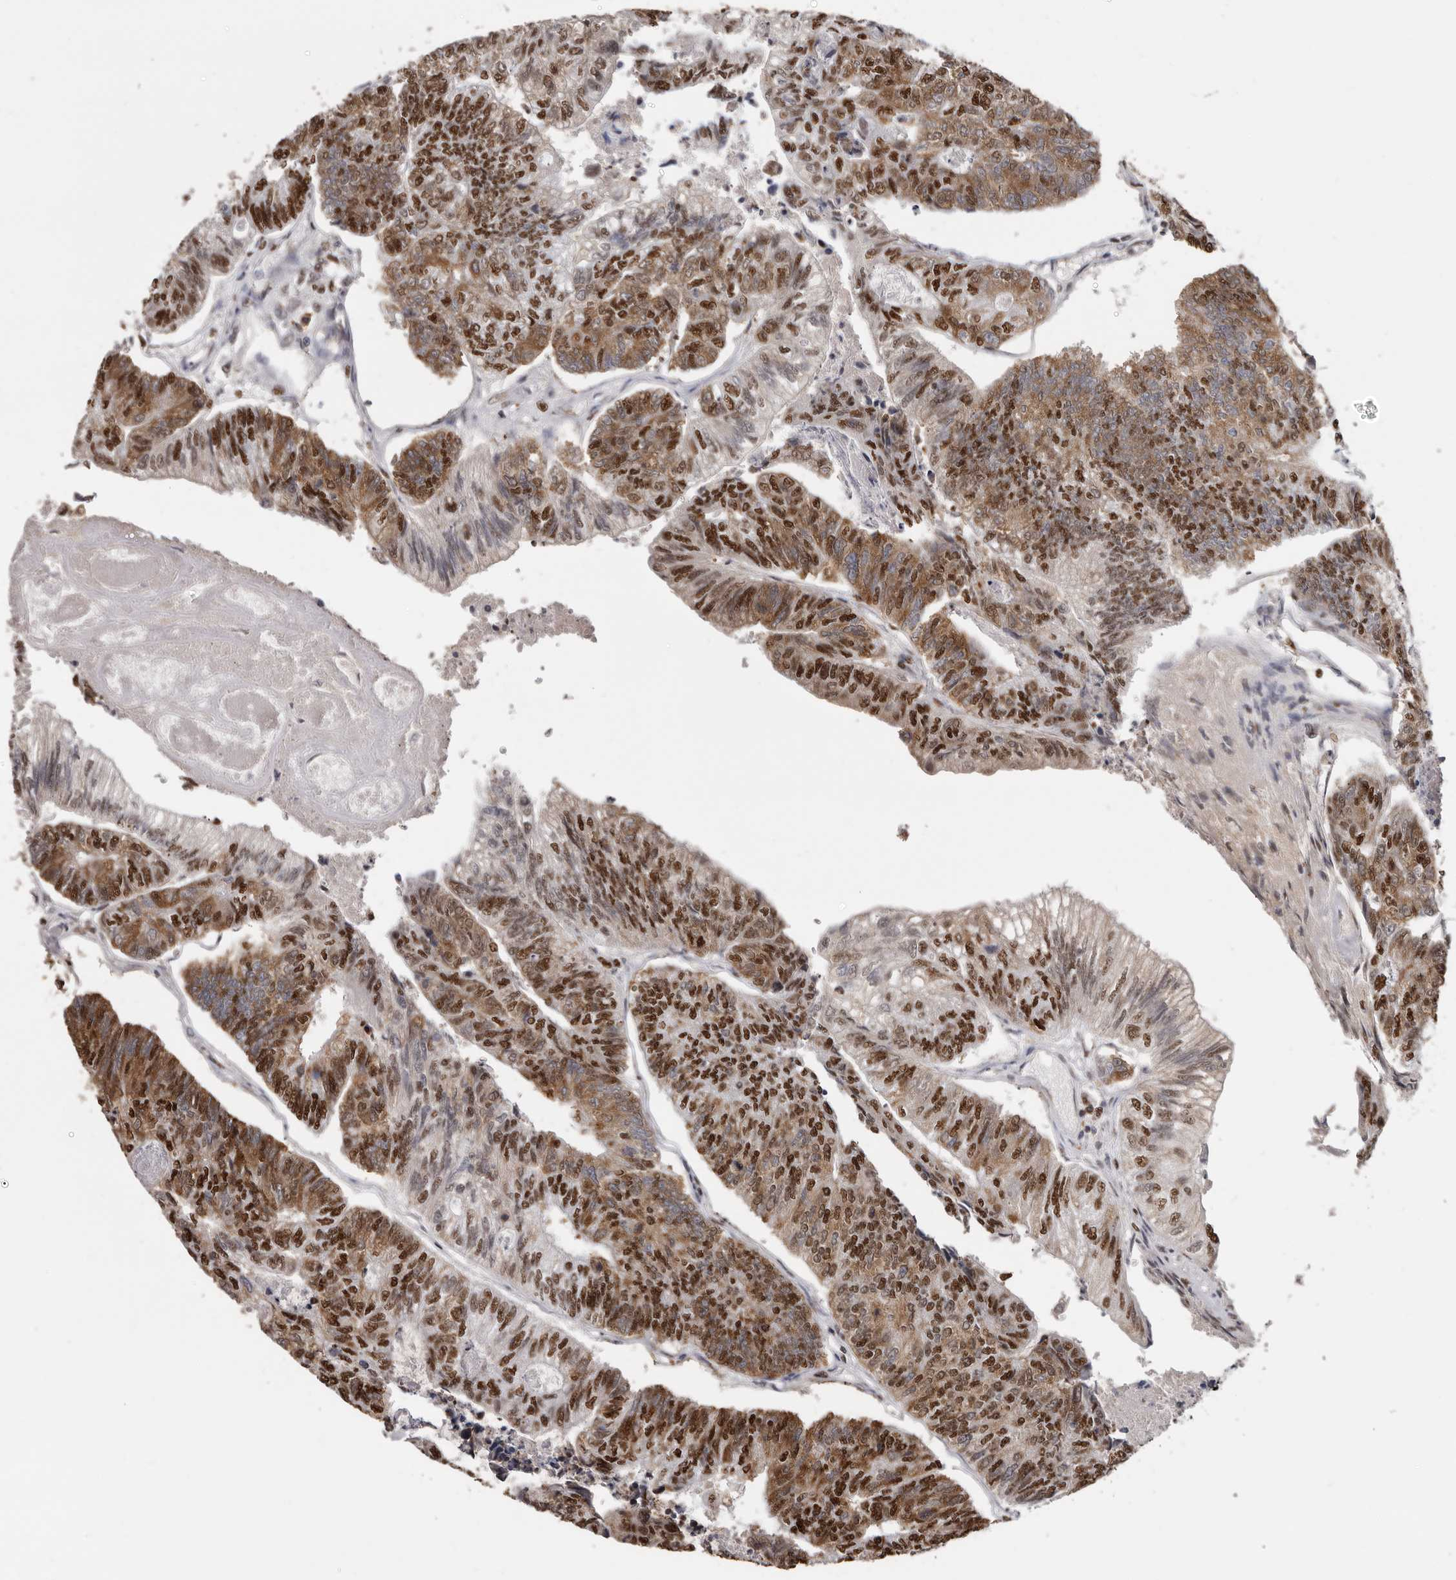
{"staining": {"intensity": "strong", "quantity": ">75%", "location": "cytoplasmic/membranous,nuclear"}, "tissue": "colorectal cancer", "cell_type": "Tumor cells", "image_type": "cancer", "snomed": [{"axis": "morphology", "description": "Adenocarcinoma, NOS"}, {"axis": "topography", "description": "Colon"}], "caption": "Colorectal cancer (adenocarcinoma) stained for a protein reveals strong cytoplasmic/membranous and nuclear positivity in tumor cells.", "gene": "SCAF4", "patient": {"sex": "female", "age": 67}}